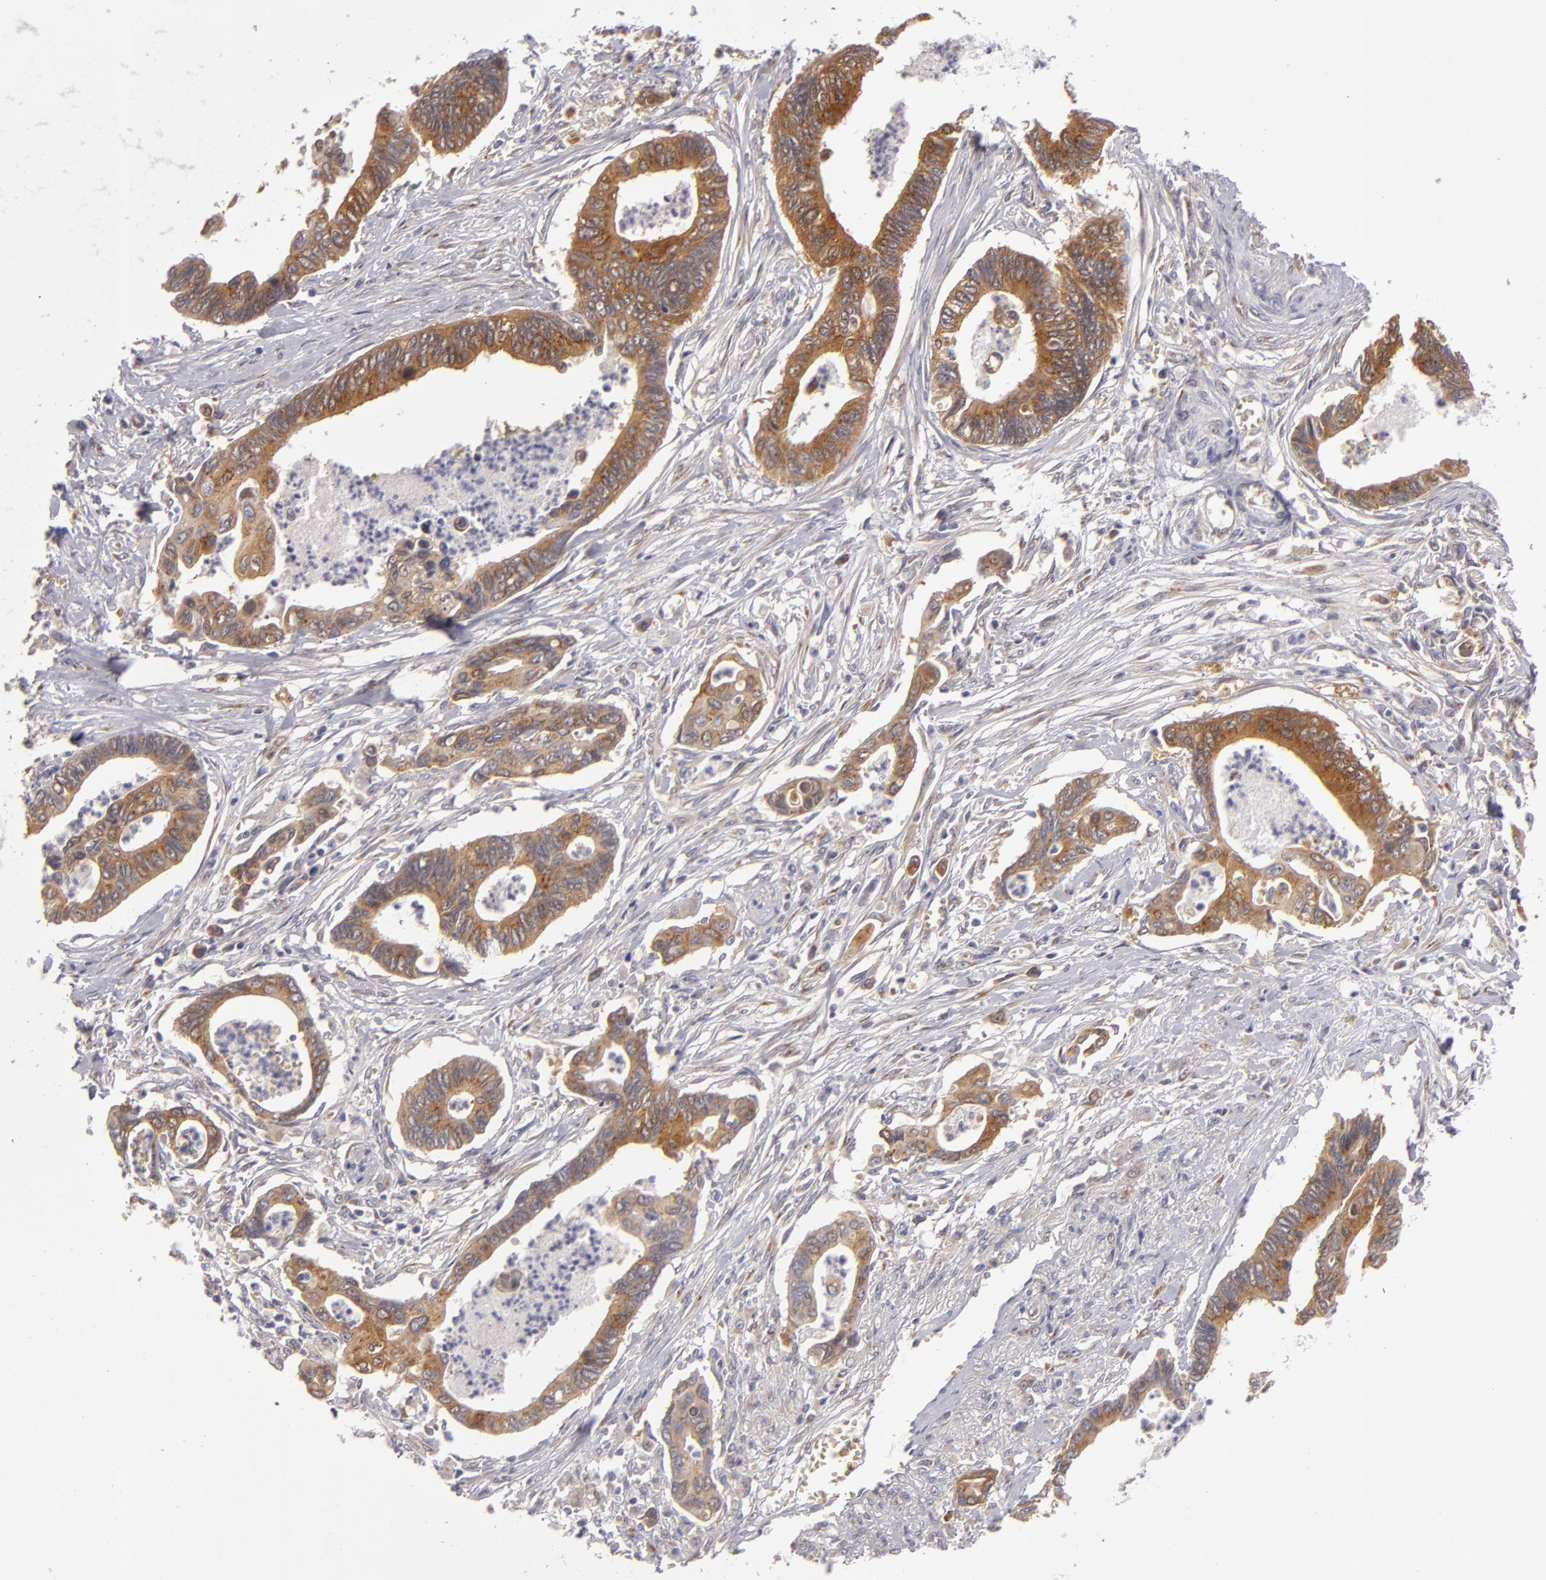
{"staining": {"intensity": "strong", "quantity": ">75%", "location": "cytoplasmic/membranous"}, "tissue": "pancreatic cancer", "cell_type": "Tumor cells", "image_type": "cancer", "snomed": [{"axis": "morphology", "description": "Adenocarcinoma, NOS"}, {"axis": "topography", "description": "Pancreas"}], "caption": "Pancreatic adenocarcinoma stained with DAB (3,3'-diaminobenzidine) immunohistochemistry (IHC) displays high levels of strong cytoplasmic/membranous staining in approximately >75% of tumor cells. (IHC, brightfield microscopy, high magnification).", "gene": "SH2D4A", "patient": {"sex": "female", "age": 70}}